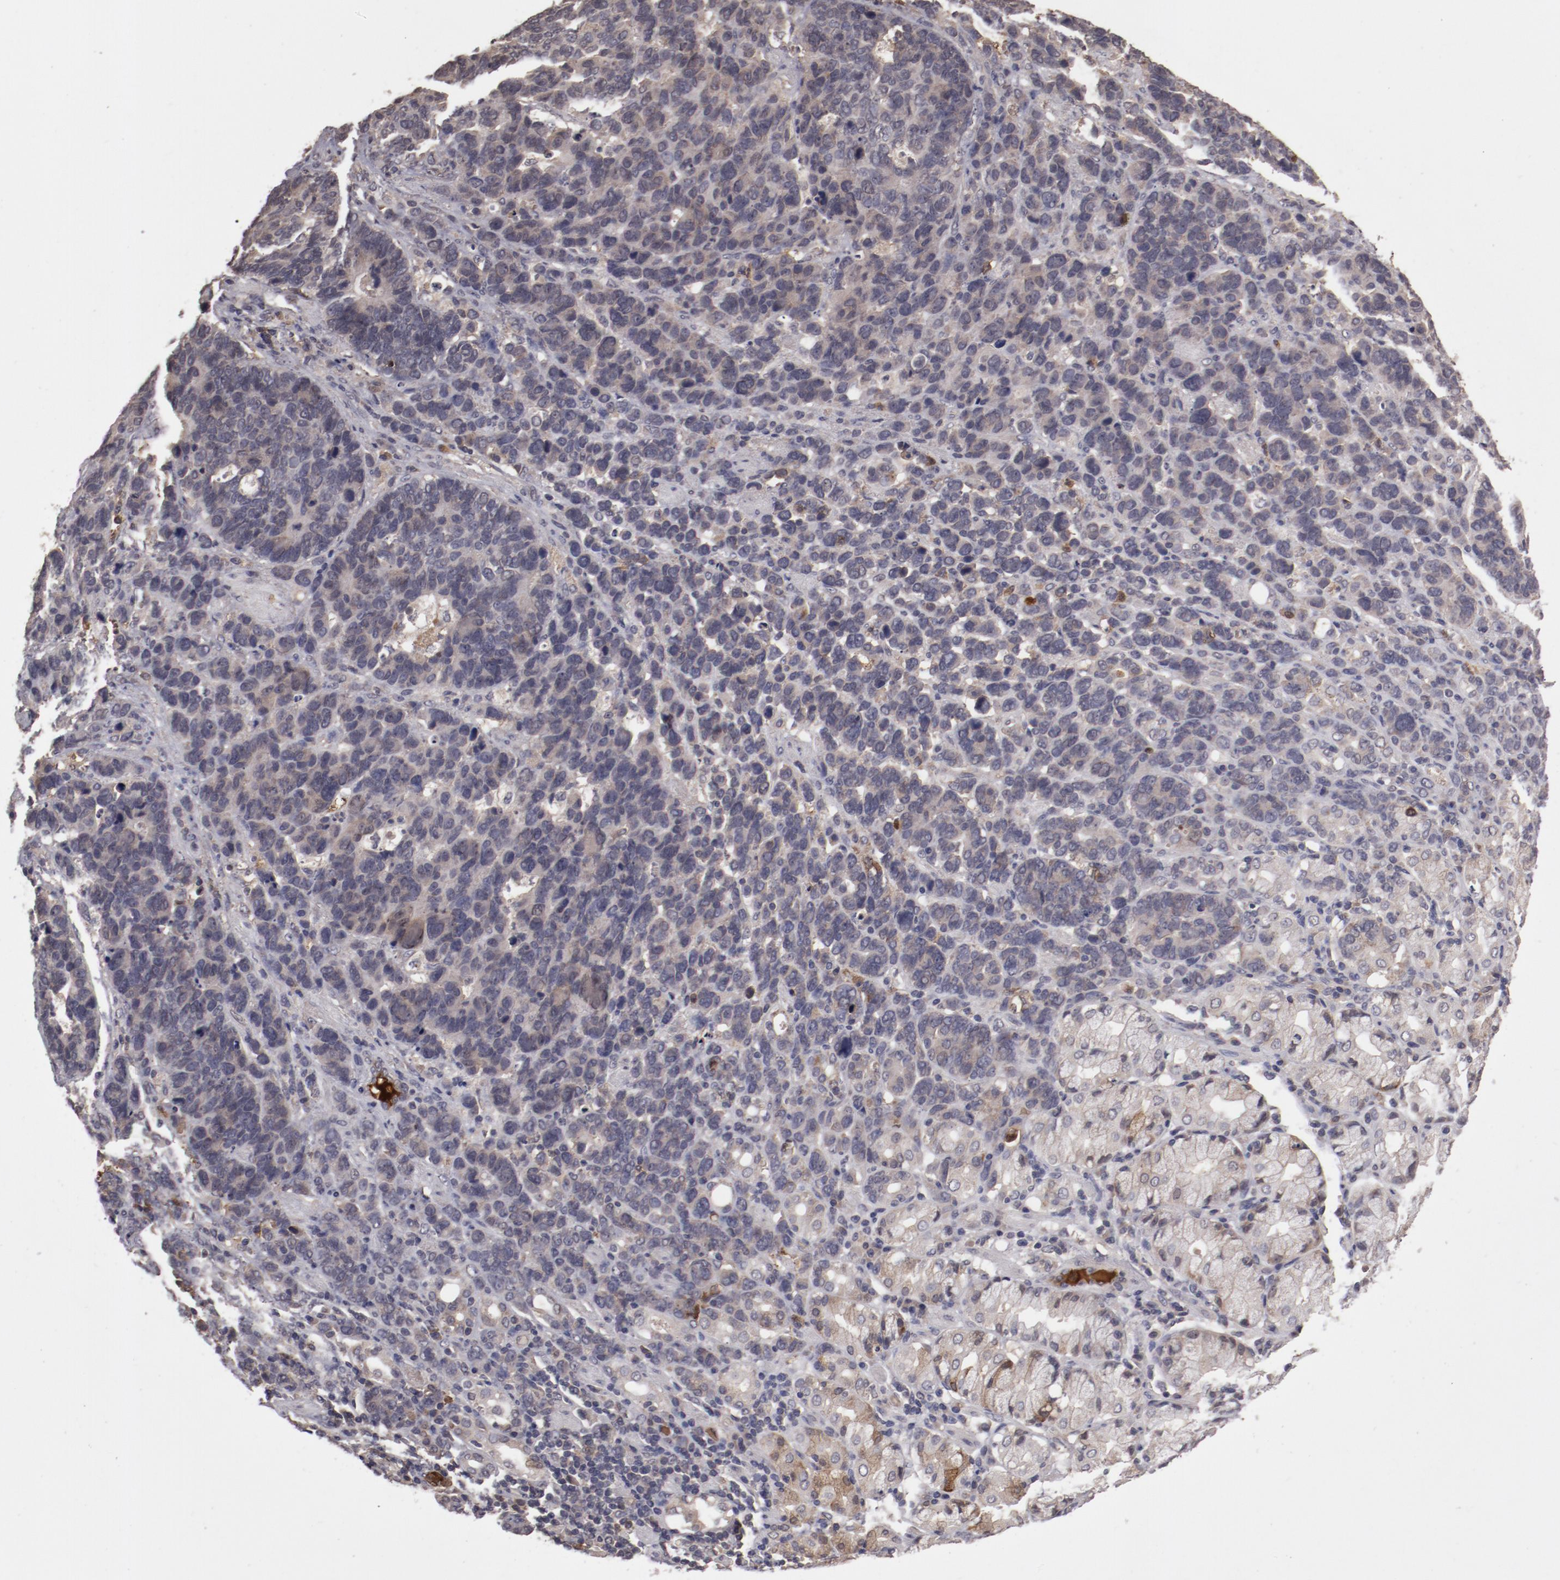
{"staining": {"intensity": "weak", "quantity": "<25%", "location": "cytoplasmic/membranous"}, "tissue": "stomach cancer", "cell_type": "Tumor cells", "image_type": "cancer", "snomed": [{"axis": "morphology", "description": "Adenocarcinoma, NOS"}, {"axis": "topography", "description": "Stomach, upper"}], "caption": "The micrograph shows no staining of tumor cells in stomach cancer (adenocarcinoma).", "gene": "CP", "patient": {"sex": "male", "age": 71}}